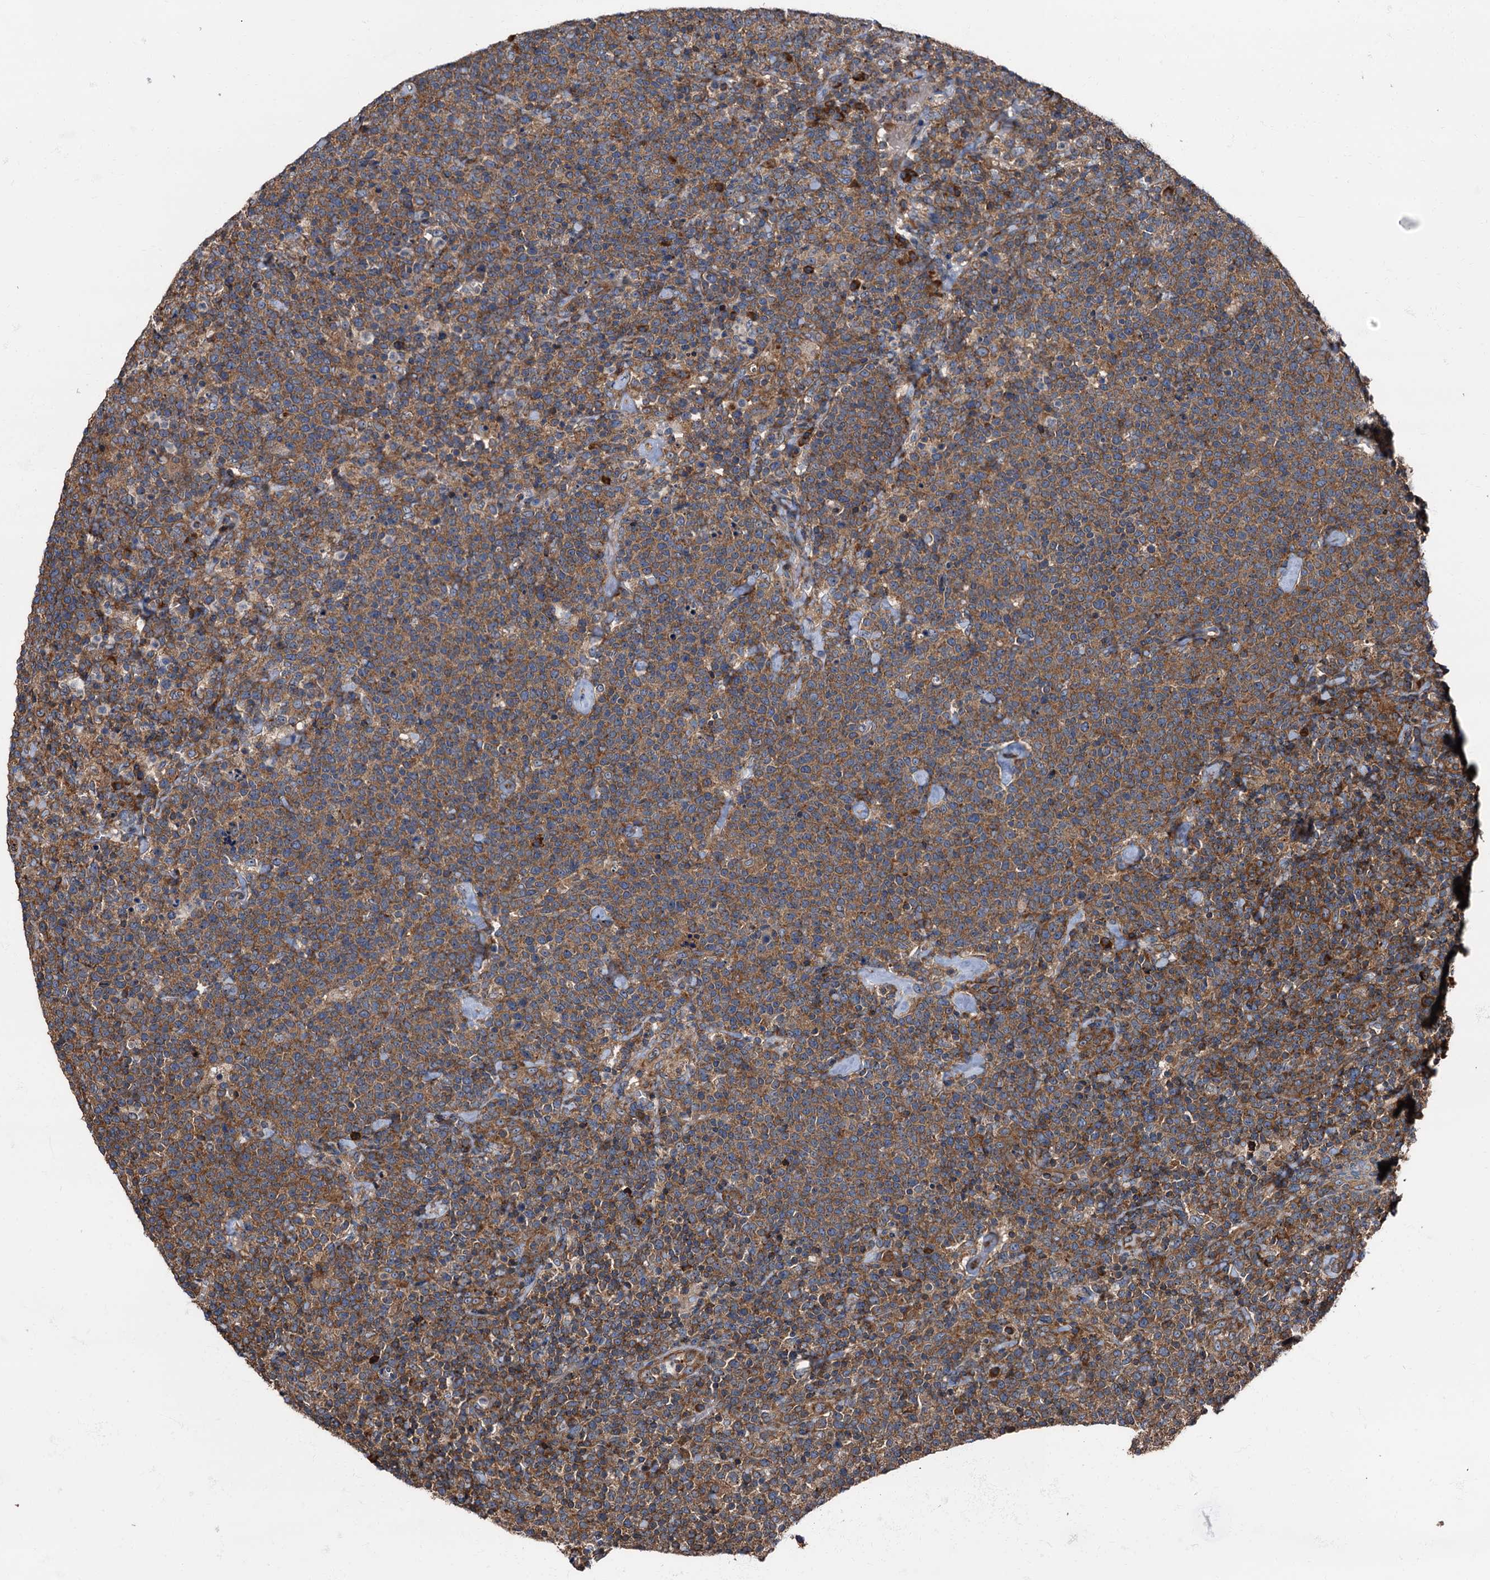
{"staining": {"intensity": "moderate", "quantity": ">75%", "location": "cytoplasmic/membranous"}, "tissue": "lymphoma", "cell_type": "Tumor cells", "image_type": "cancer", "snomed": [{"axis": "morphology", "description": "Malignant lymphoma, non-Hodgkin's type, High grade"}, {"axis": "topography", "description": "Lymph node"}], "caption": "The immunohistochemical stain labels moderate cytoplasmic/membranous positivity in tumor cells of lymphoma tissue.", "gene": "ATP2C1", "patient": {"sex": "male", "age": 61}}